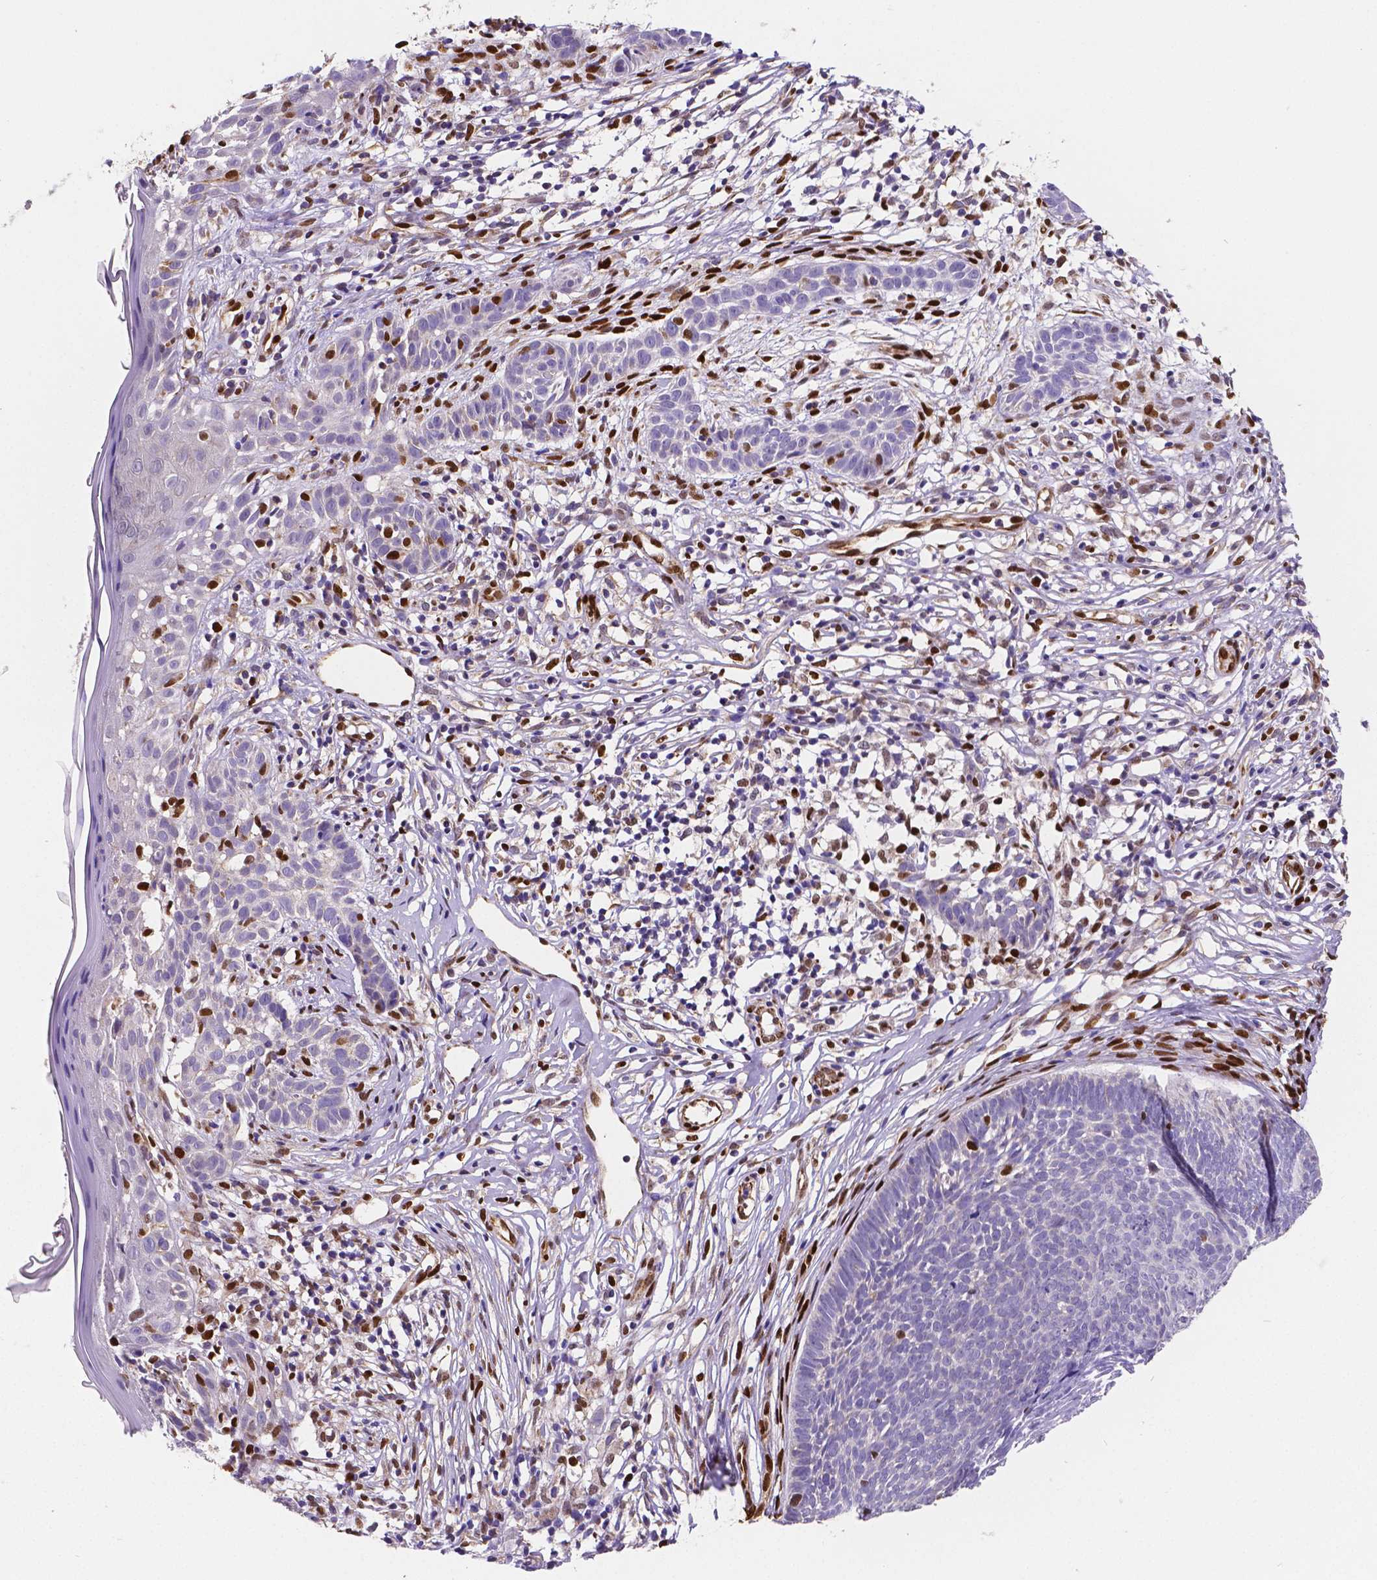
{"staining": {"intensity": "negative", "quantity": "none", "location": "none"}, "tissue": "skin cancer", "cell_type": "Tumor cells", "image_type": "cancer", "snomed": [{"axis": "morphology", "description": "Basal cell carcinoma"}, {"axis": "topography", "description": "Skin"}], "caption": "Immunohistochemistry of skin cancer (basal cell carcinoma) shows no expression in tumor cells.", "gene": "MEF2C", "patient": {"sex": "male", "age": 85}}